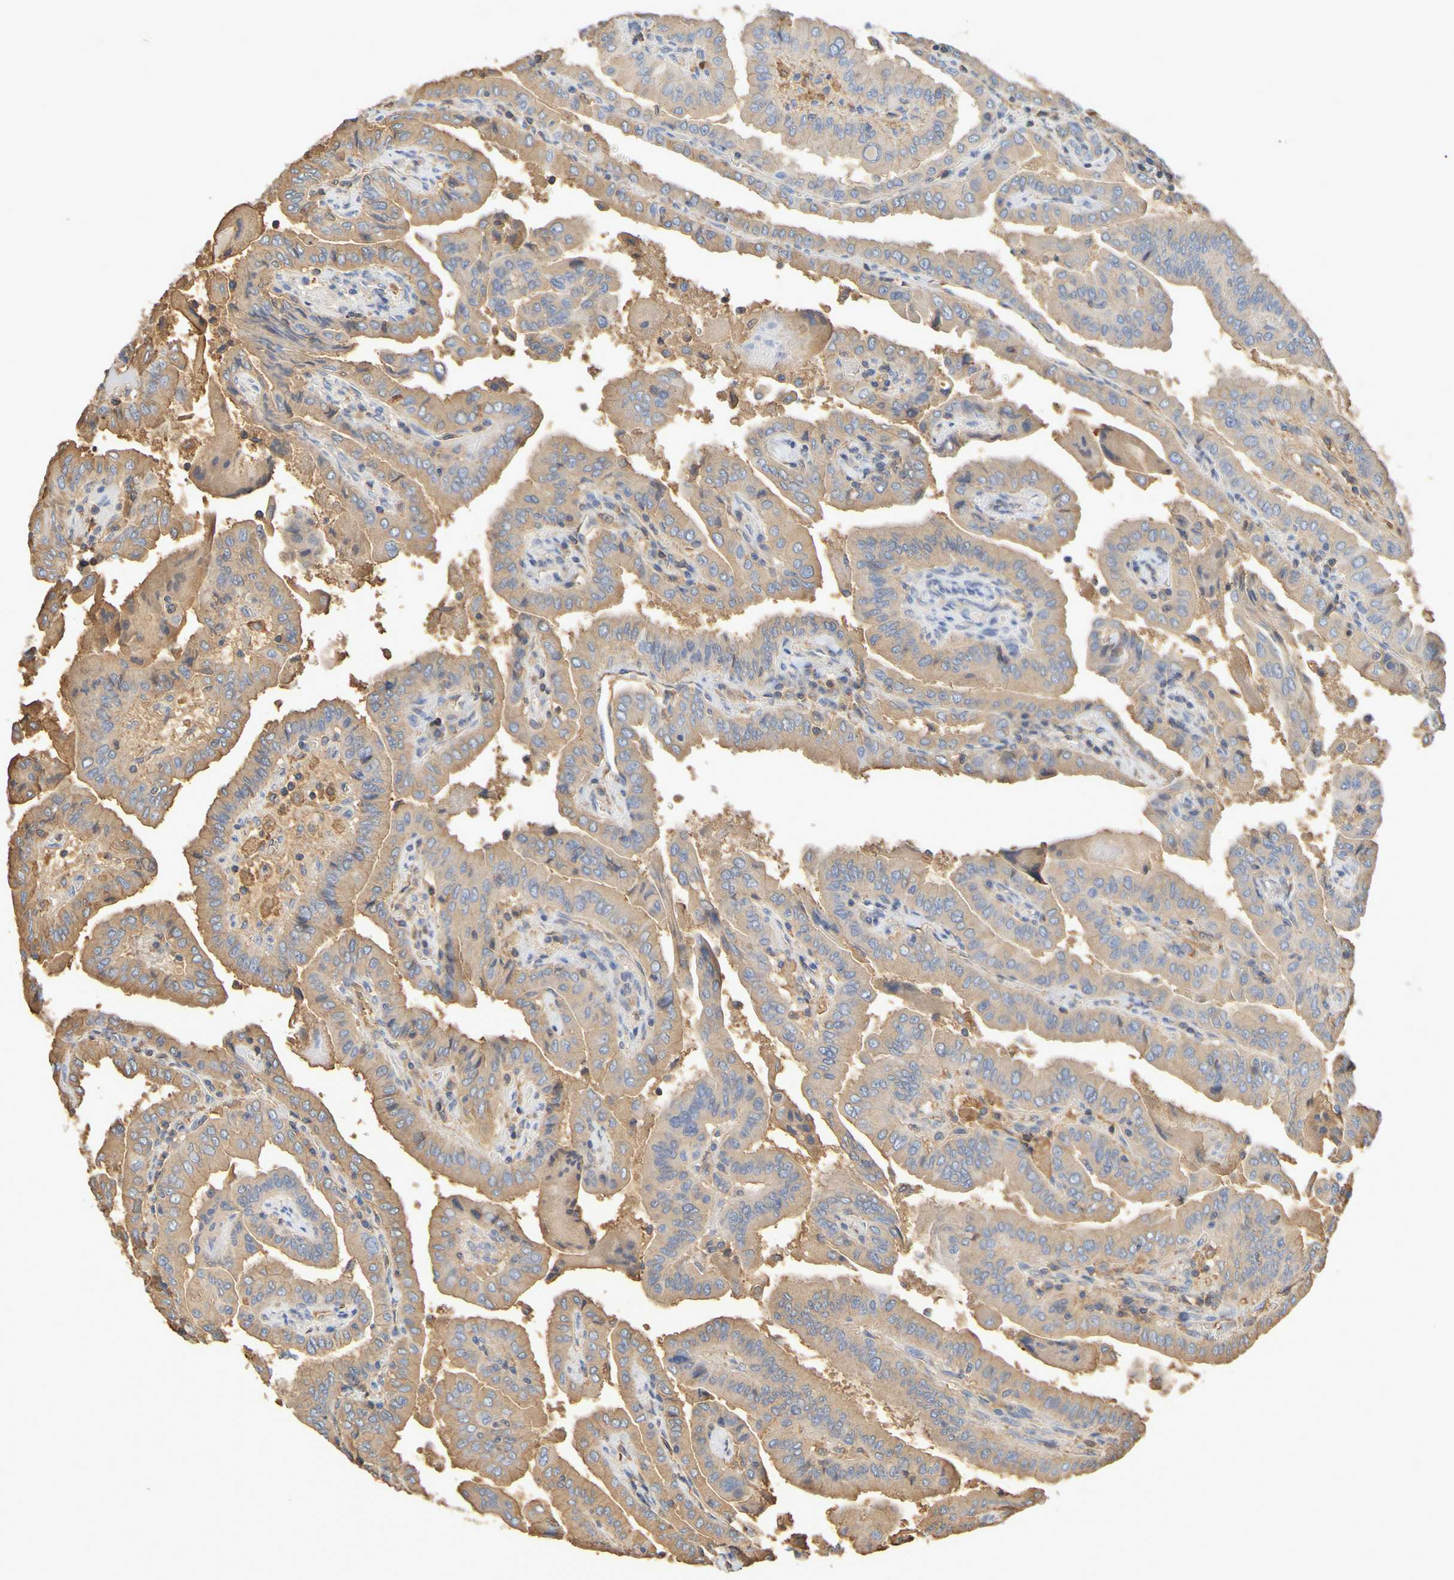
{"staining": {"intensity": "moderate", "quantity": ">75%", "location": "cytoplasmic/membranous"}, "tissue": "thyroid cancer", "cell_type": "Tumor cells", "image_type": "cancer", "snomed": [{"axis": "morphology", "description": "Papillary adenocarcinoma, NOS"}, {"axis": "topography", "description": "Thyroid gland"}], "caption": "Tumor cells display medium levels of moderate cytoplasmic/membranous staining in approximately >75% of cells in thyroid papillary adenocarcinoma. (DAB (3,3'-diaminobenzidine) IHC, brown staining for protein, blue staining for nuclei).", "gene": "GAB3", "patient": {"sex": "male", "age": 33}}